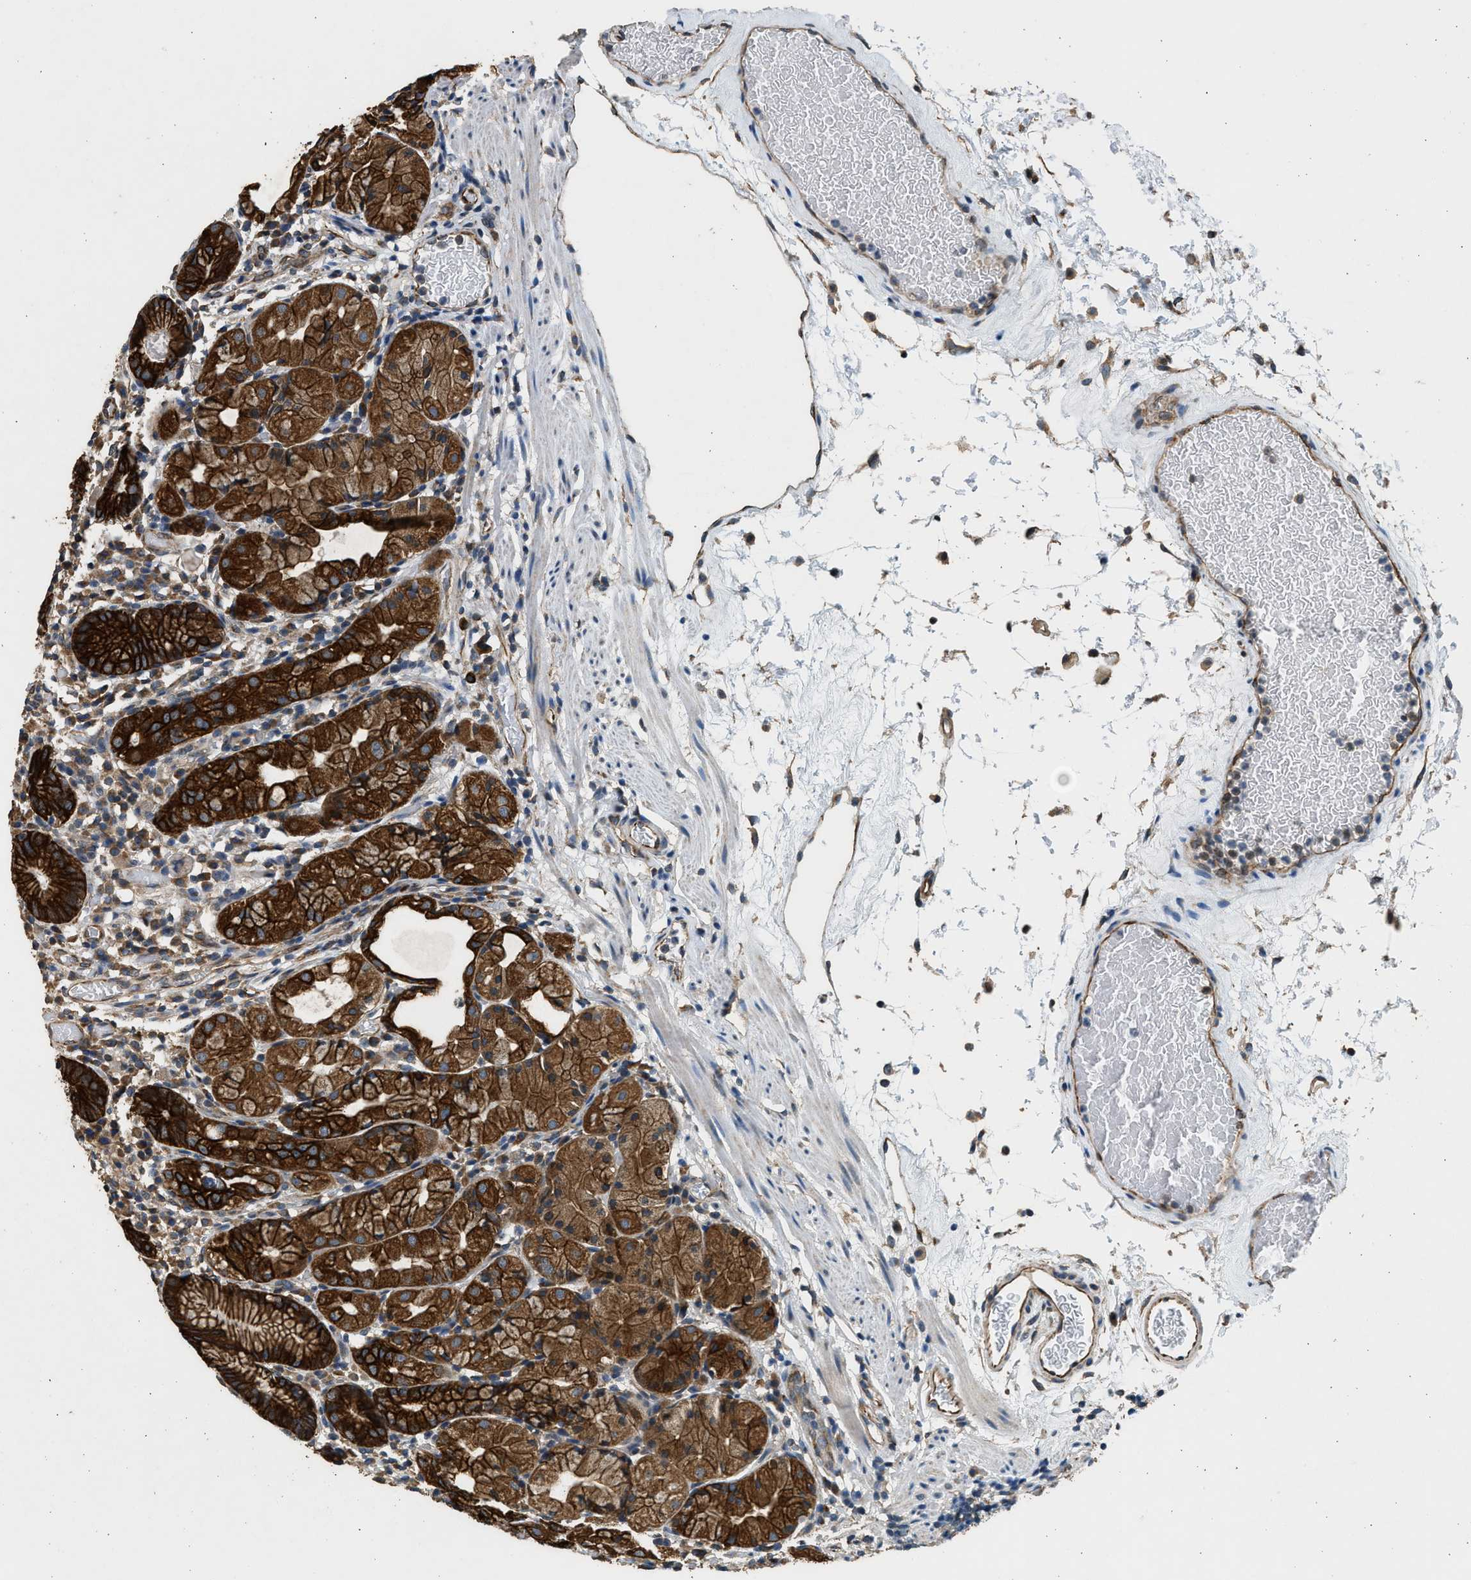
{"staining": {"intensity": "strong", "quantity": ">75%", "location": "cytoplasmic/membranous"}, "tissue": "stomach", "cell_type": "Glandular cells", "image_type": "normal", "snomed": [{"axis": "morphology", "description": "Normal tissue, NOS"}, {"axis": "topography", "description": "Stomach"}, {"axis": "topography", "description": "Stomach, lower"}], "caption": "Brown immunohistochemical staining in normal stomach demonstrates strong cytoplasmic/membranous staining in about >75% of glandular cells. (DAB IHC, brown staining for protein, blue staining for nuclei).", "gene": "PCLO", "patient": {"sex": "female", "age": 75}}